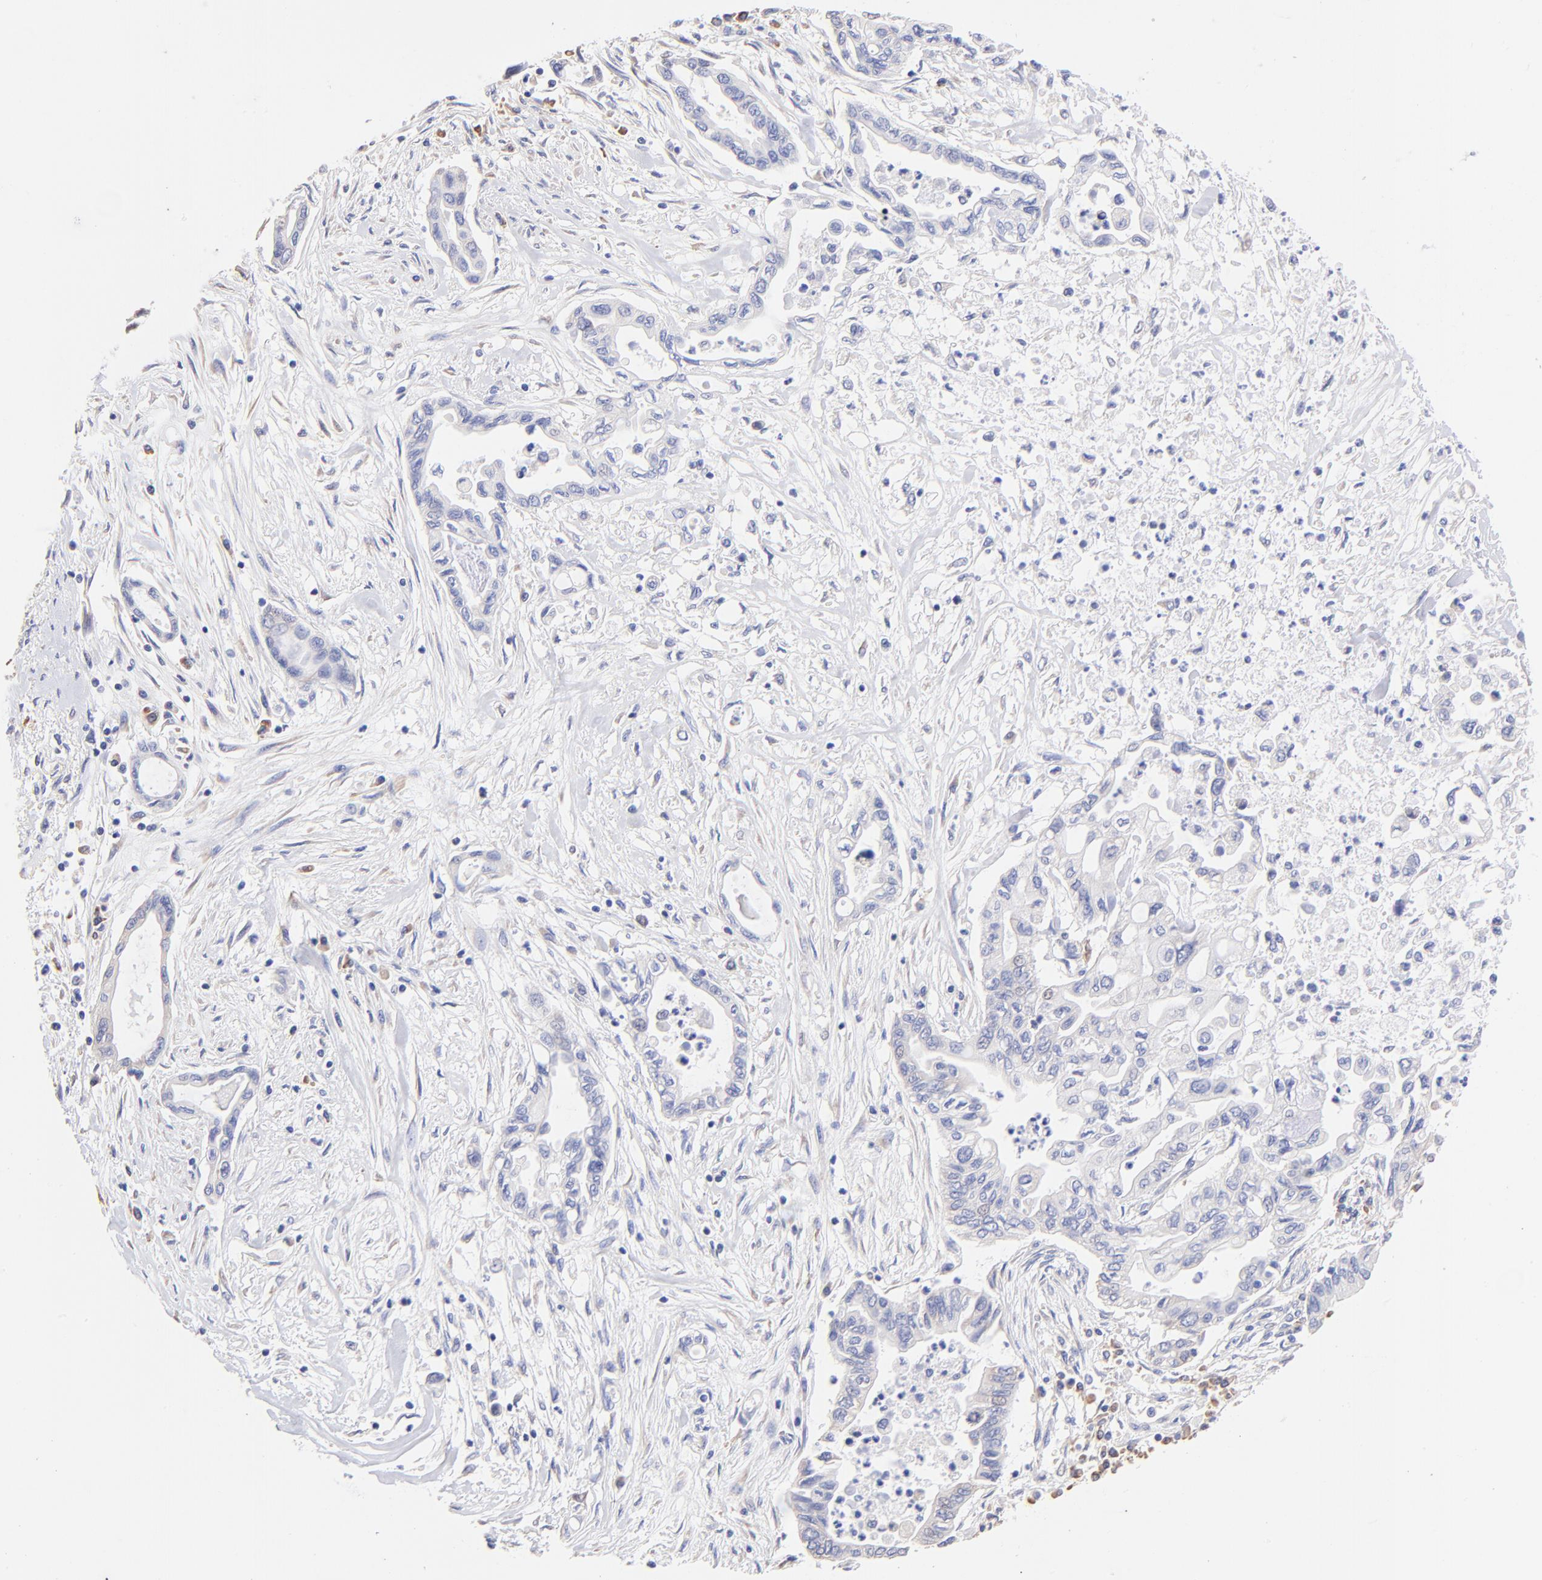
{"staining": {"intensity": "negative", "quantity": "none", "location": "none"}, "tissue": "pancreatic cancer", "cell_type": "Tumor cells", "image_type": "cancer", "snomed": [{"axis": "morphology", "description": "Adenocarcinoma, NOS"}, {"axis": "topography", "description": "Pancreas"}], "caption": "Human pancreatic cancer stained for a protein using immunohistochemistry reveals no expression in tumor cells.", "gene": "RPL30", "patient": {"sex": "female", "age": 57}}